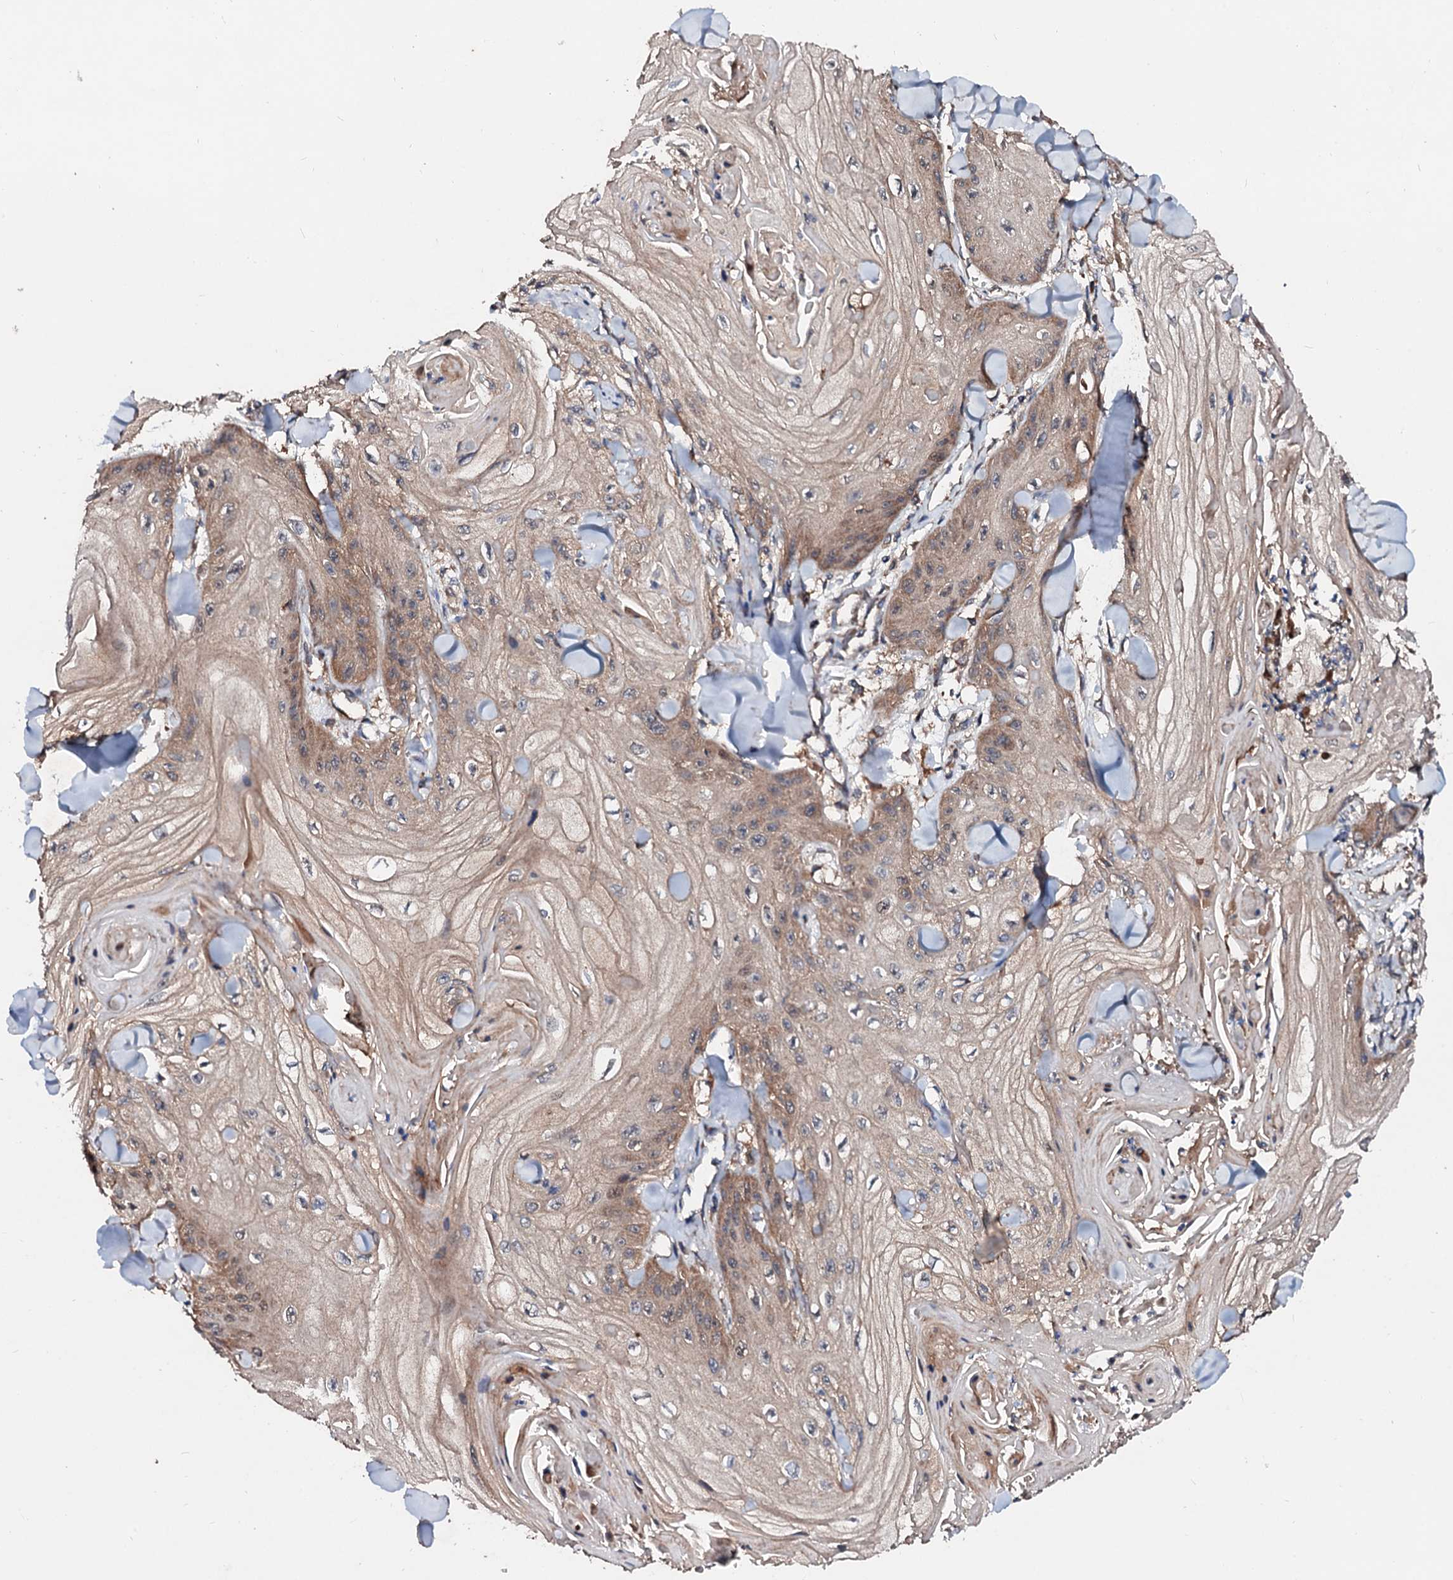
{"staining": {"intensity": "moderate", "quantity": "<25%", "location": "cytoplasmic/membranous"}, "tissue": "skin cancer", "cell_type": "Tumor cells", "image_type": "cancer", "snomed": [{"axis": "morphology", "description": "Squamous cell carcinoma, NOS"}, {"axis": "topography", "description": "Skin"}], "caption": "The histopathology image displays immunohistochemical staining of skin cancer. There is moderate cytoplasmic/membranous staining is appreciated in about <25% of tumor cells. (brown staining indicates protein expression, while blue staining denotes nuclei).", "gene": "EXTL1", "patient": {"sex": "male", "age": 74}}